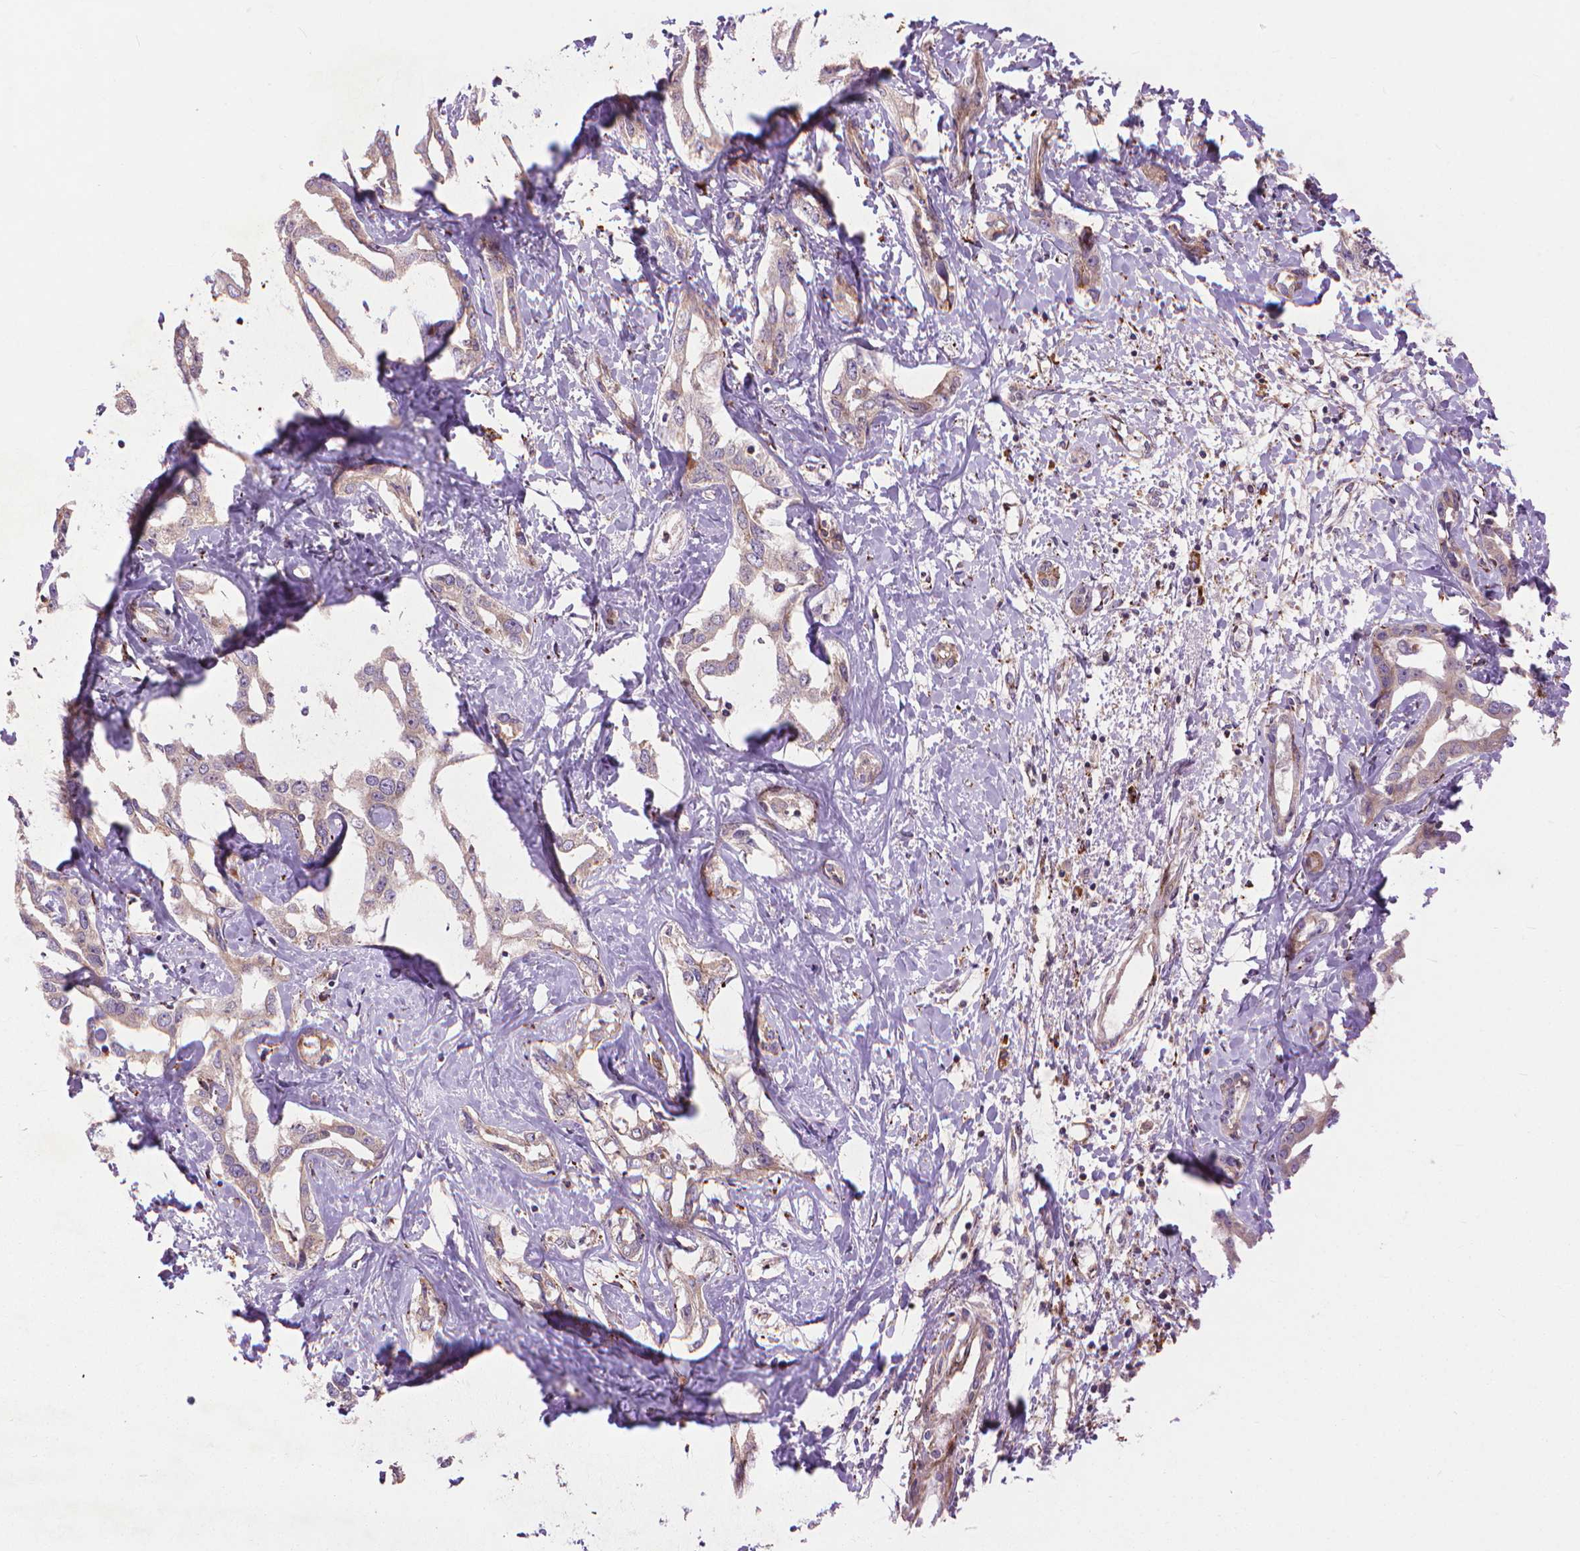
{"staining": {"intensity": "weak", "quantity": "25%-75%", "location": "cytoplasmic/membranous"}, "tissue": "liver cancer", "cell_type": "Tumor cells", "image_type": "cancer", "snomed": [{"axis": "morphology", "description": "Cholangiocarcinoma"}, {"axis": "topography", "description": "Liver"}], "caption": "Liver cholangiocarcinoma stained with DAB immunohistochemistry (IHC) demonstrates low levels of weak cytoplasmic/membranous positivity in approximately 25%-75% of tumor cells.", "gene": "MYH14", "patient": {"sex": "male", "age": 59}}